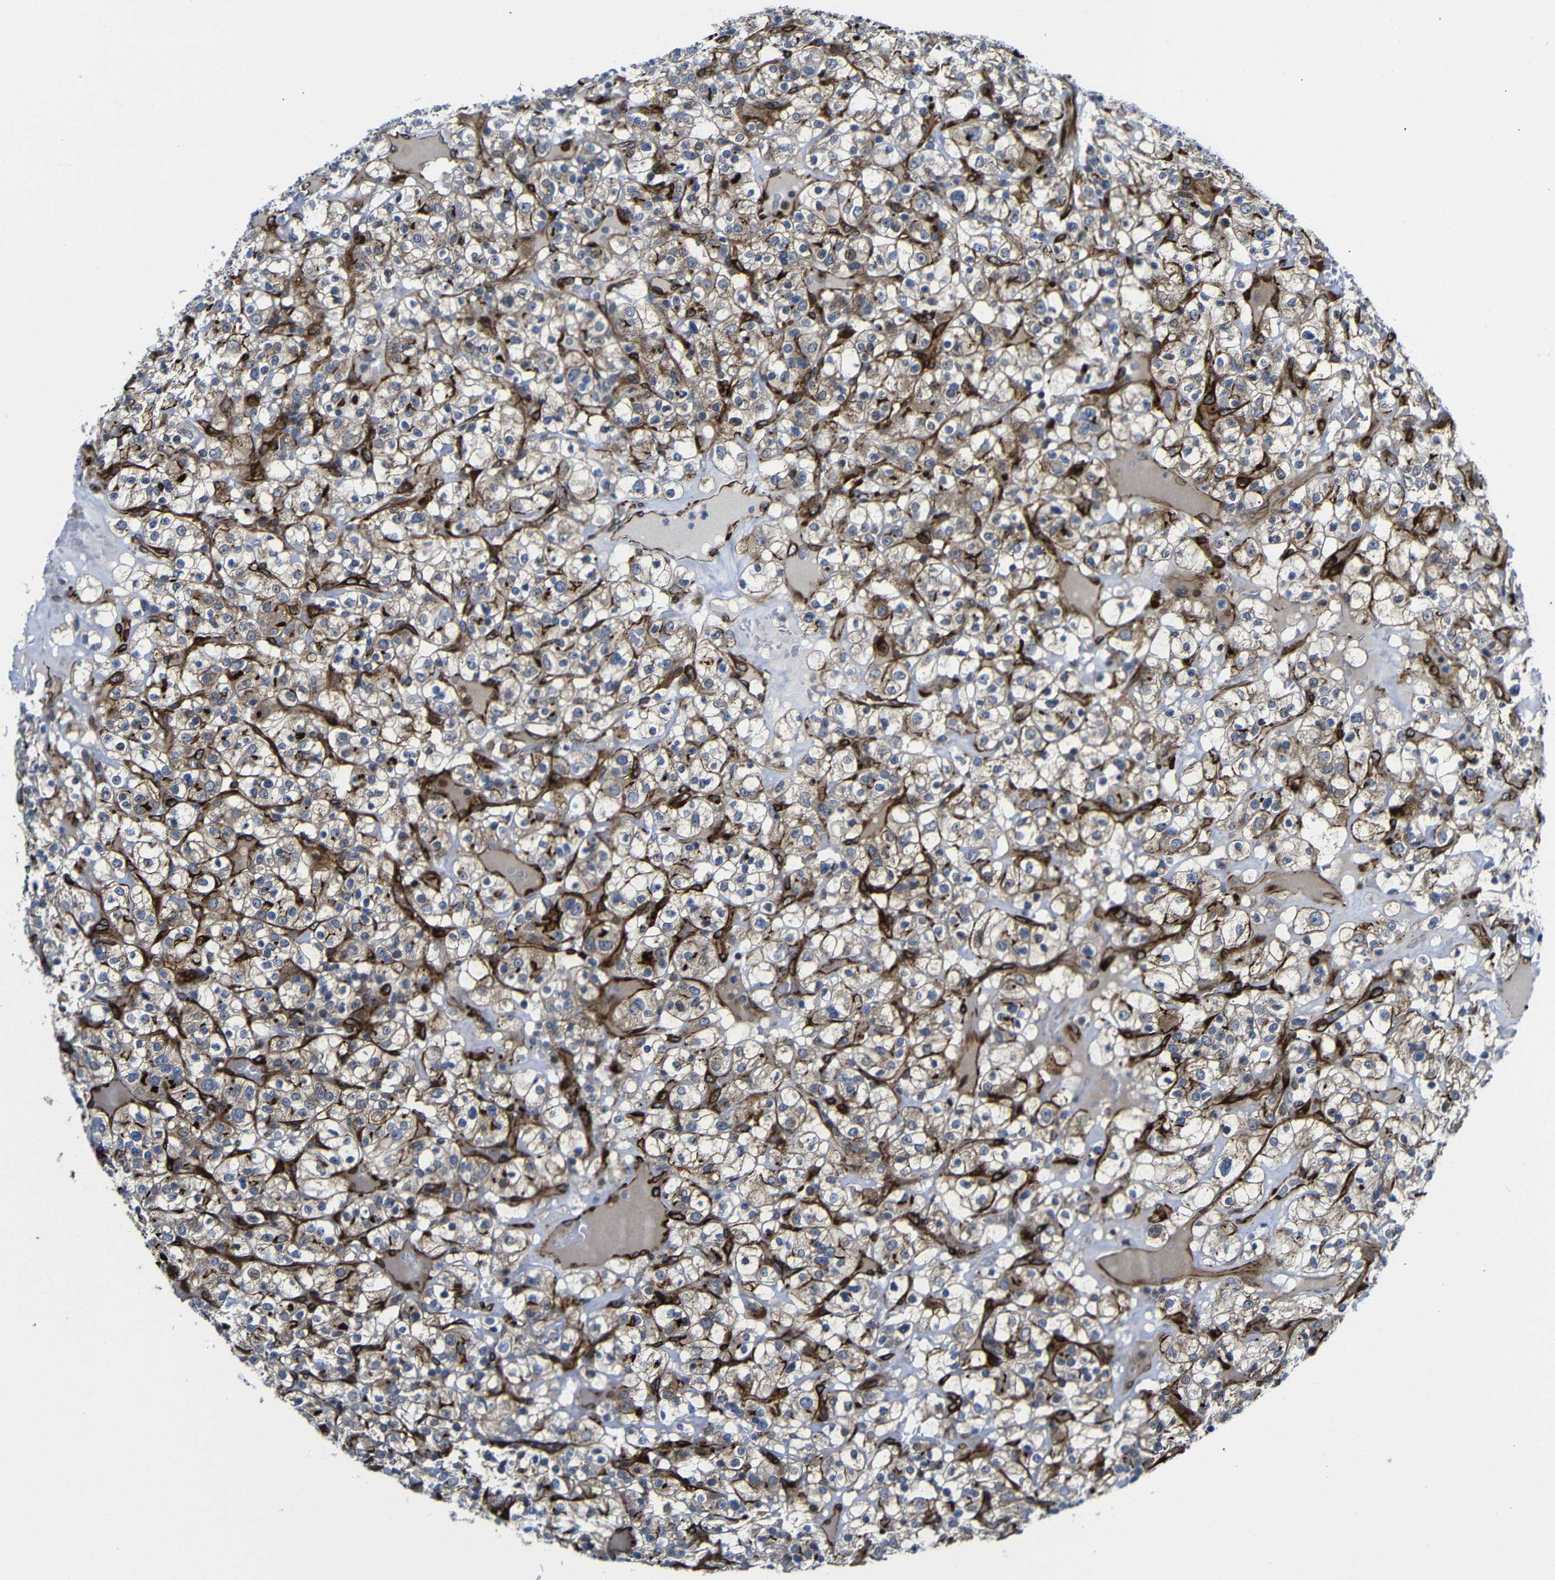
{"staining": {"intensity": "weak", "quantity": ">75%", "location": "cytoplasmic/membranous"}, "tissue": "renal cancer", "cell_type": "Tumor cells", "image_type": "cancer", "snomed": [{"axis": "morphology", "description": "Normal tissue, NOS"}, {"axis": "morphology", "description": "Adenocarcinoma, NOS"}, {"axis": "topography", "description": "Kidney"}], "caption": "DAB (3,3'-diaminobenzidine) immunohistochemical staining of human renal adenocarcinoma reveals weak cytoplasmic/membranous protein positivity in about >75% of tumor cells.", "gene": "PARP14", "patient": {"sex": "female", "age": 72}}